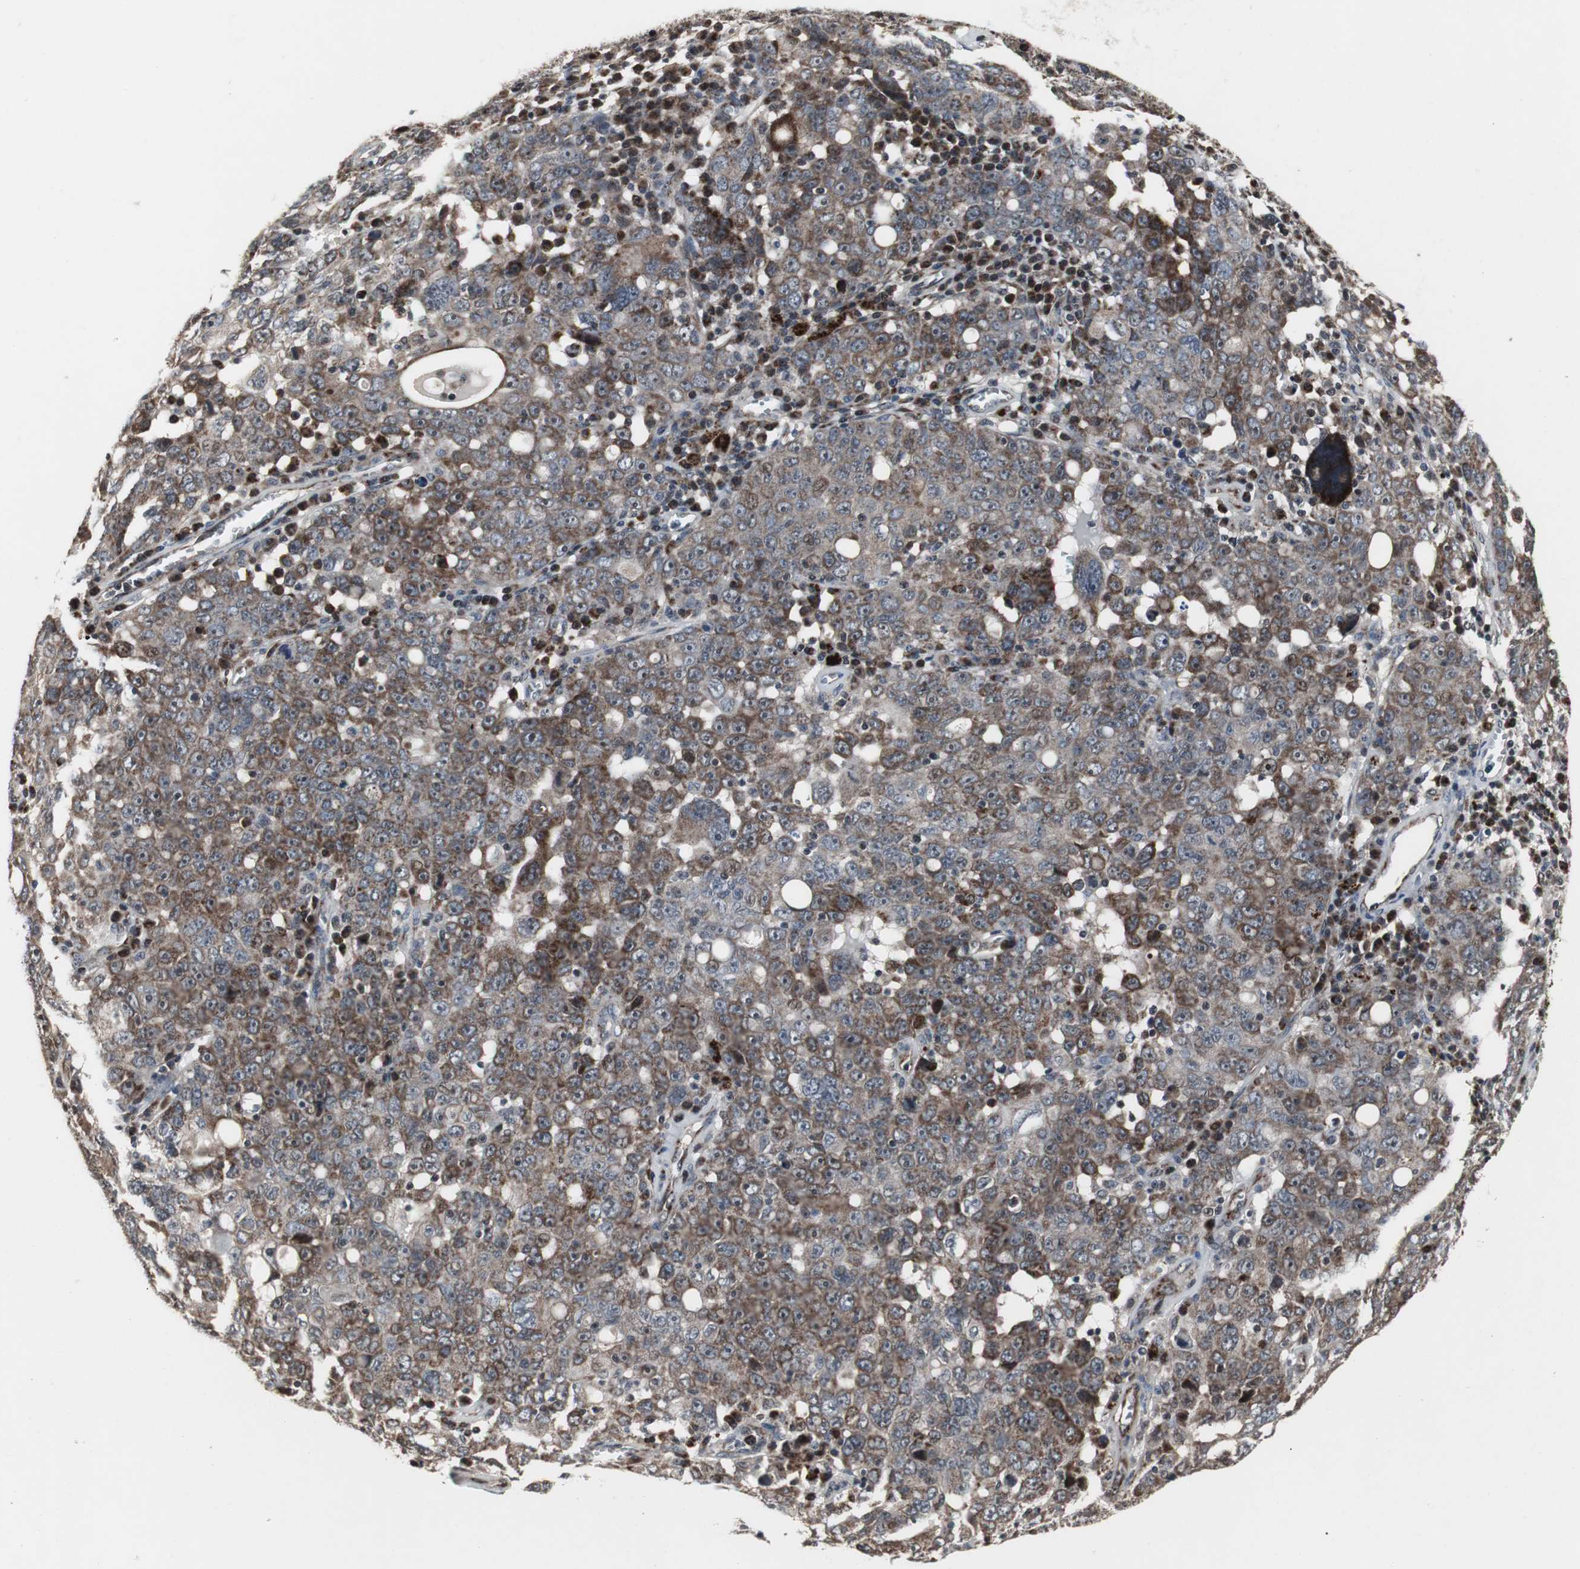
{"staining": {"intensity": "moderate", "quantity": ">75%", "location": "cytoplasmic/membranous"}, "tissue": "ovarian cancer", "cell_type": "Tumor cells", "image_type": "cancer", "snomed": [{"axis": "morphology", "description": "Carcinoma, endometroid"}, {"axis": "topography", "description": "Ovary"}], "caption": "Protein staining of ovarian cancer tissue demonstrates moderate cytoplasmic/membranous staining in about >75% of tumor cells.", "gene": "MRPL40", "patient": {"sex": "female", "age": 62}}